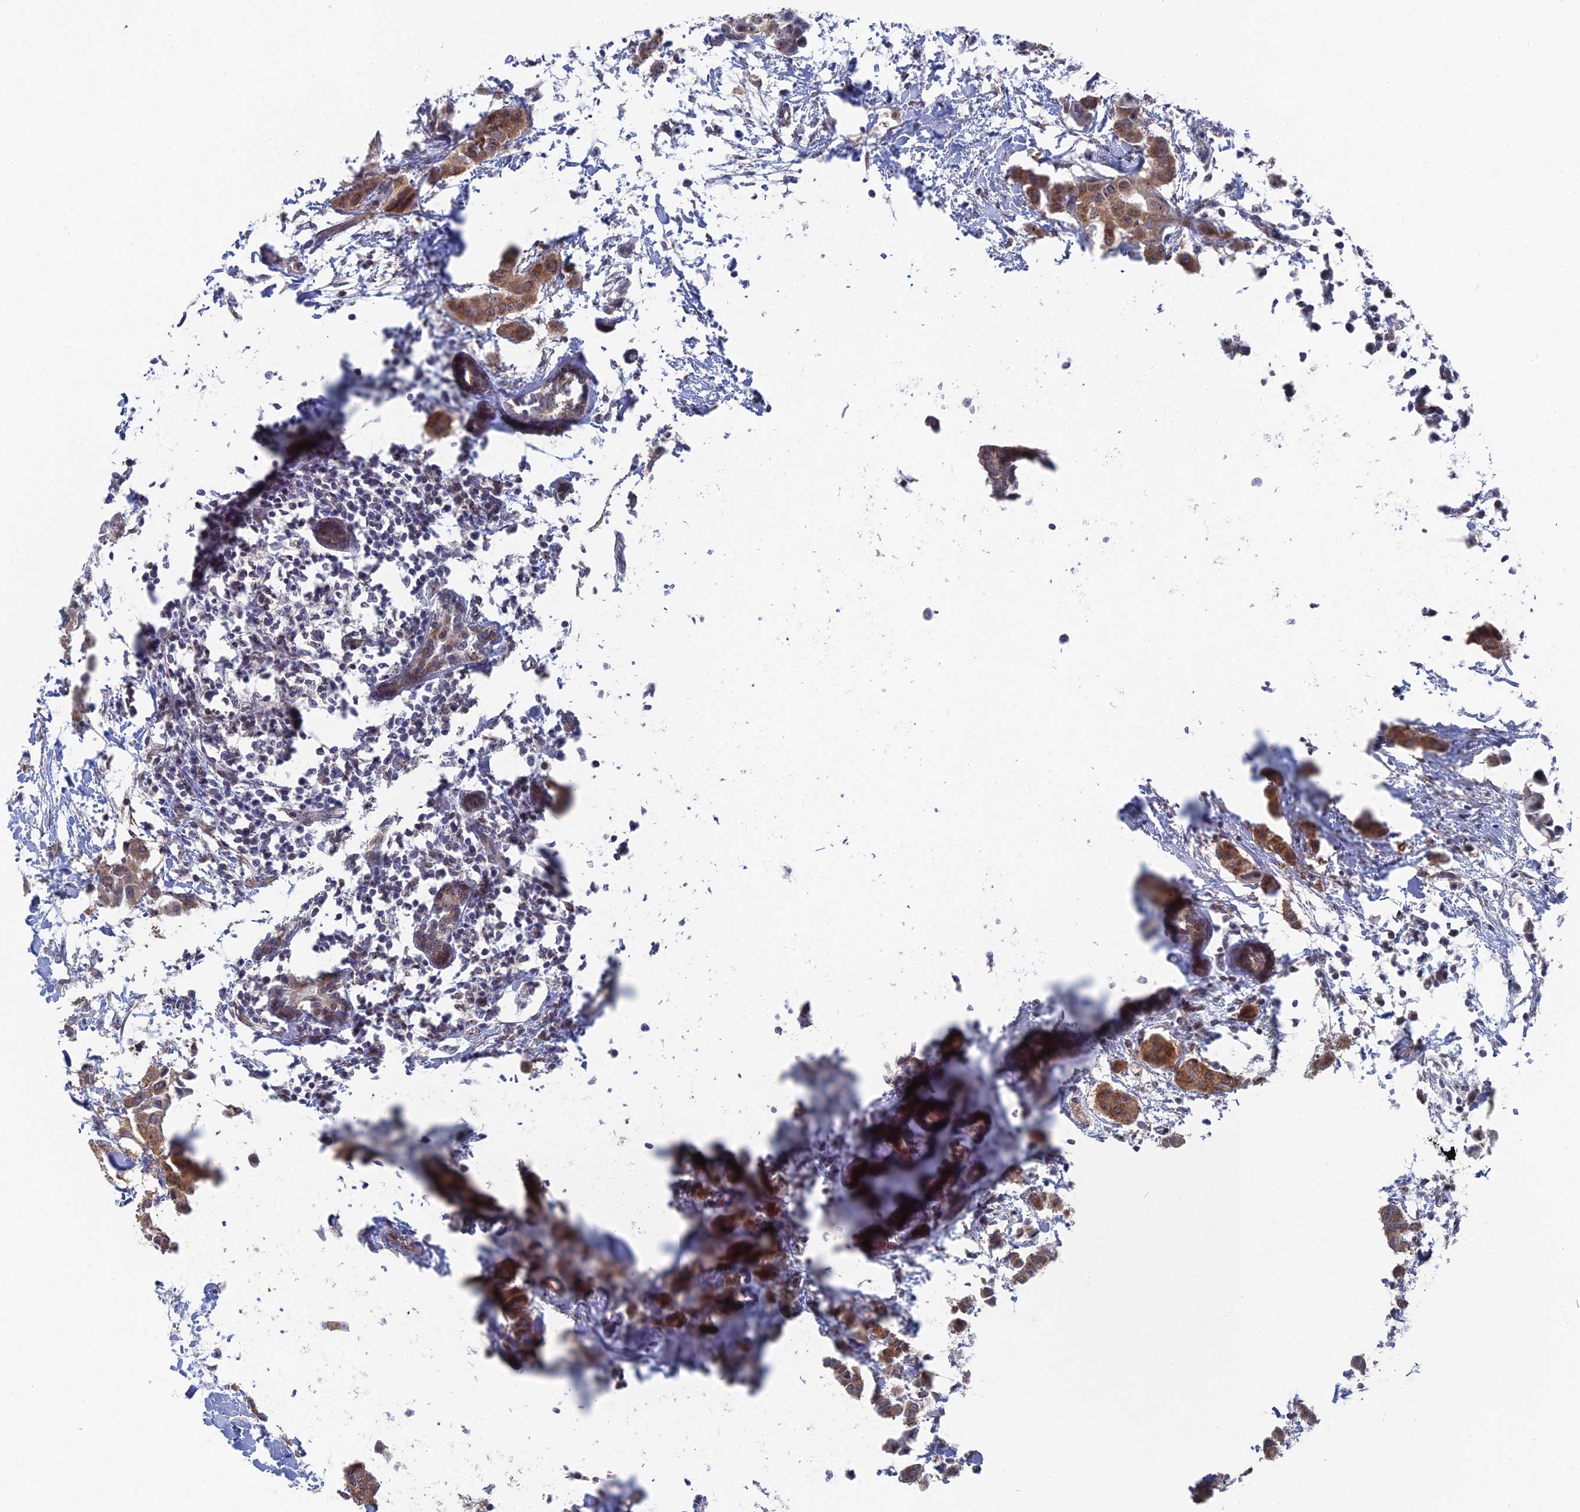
{"staining": {"intensity": "moderate", "quantity": ">75%", "location": "cytoplasmic/membranous"}, "tissue": "breast cancer", "cell_type": "Tumor cells", "image_type": "cancer", "snomed": [{"axis": "morphology", "description": "Duct carcinoma"}, {"axis": "topography", "description": "Breast"}], "caption": "An immunohistochemistry image of tumor tissue is shown. Protein staining in brown shows moderate cytoplasmic/membranous positivity in breast cancer (infiltrating ductal carcinoma) within tumor cells. (DAB IHC with brightfield microscopy, high magnification).", "gene": "FHIP2A", "patient": {"sex": "female", "age": 40}}